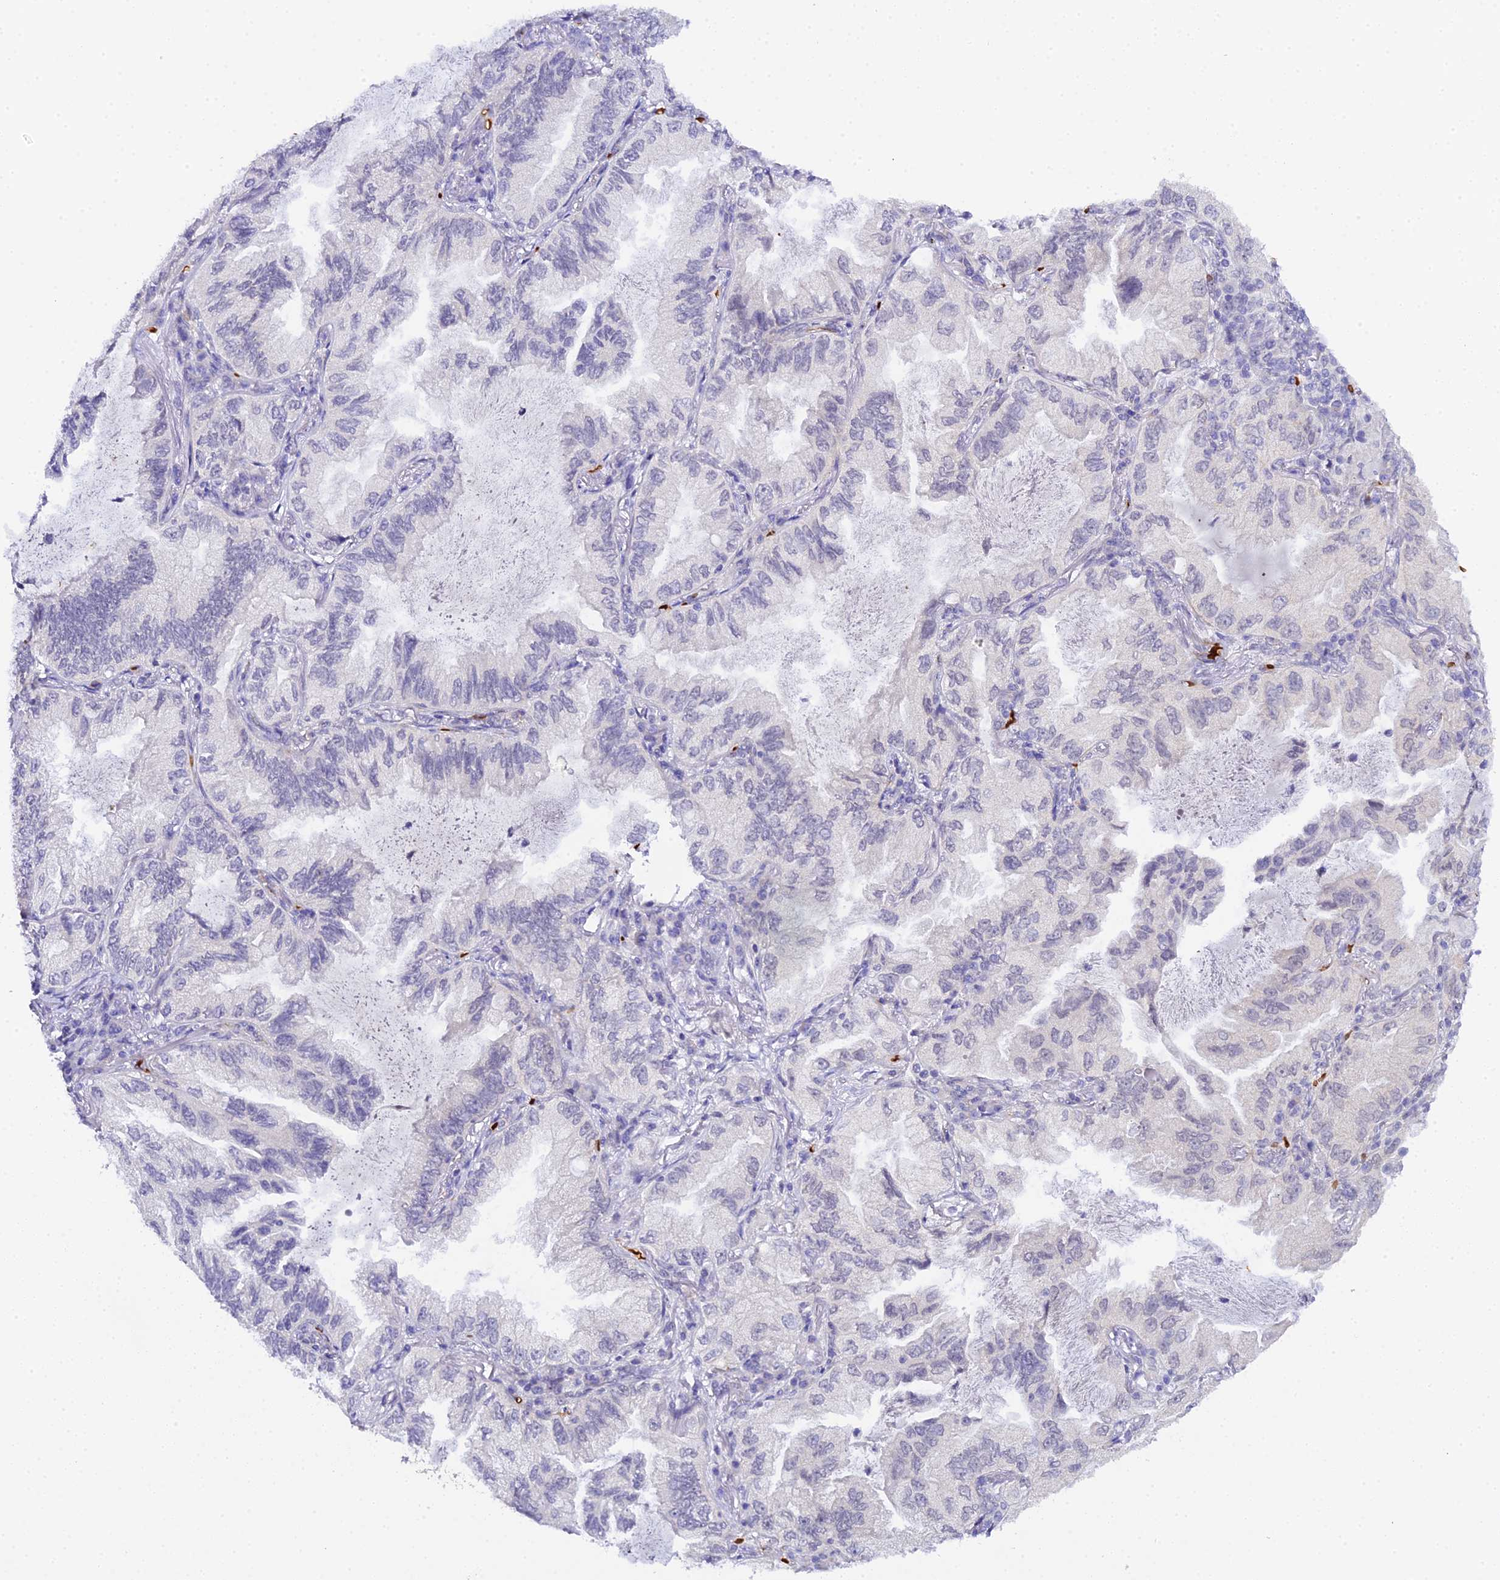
{"staining": {"intensity": "negative", "quantity": "none", "location": "none"}, "tissue": "lung cancer", "cell_type": "Tumor cells", "image_type": "cancer", "snomed": [{"axis": "morphology", "description": "Adenocarcinoma, NOS"}, {"axis": "topography", "description": "Lung"}], "caption": "This is an immunohistochemistry (IHC) micrograph of human lung cancer. There is no expression in tumor cells.", "gene": "CFAP45", "patient": {"sex": "female", "age": 69}}